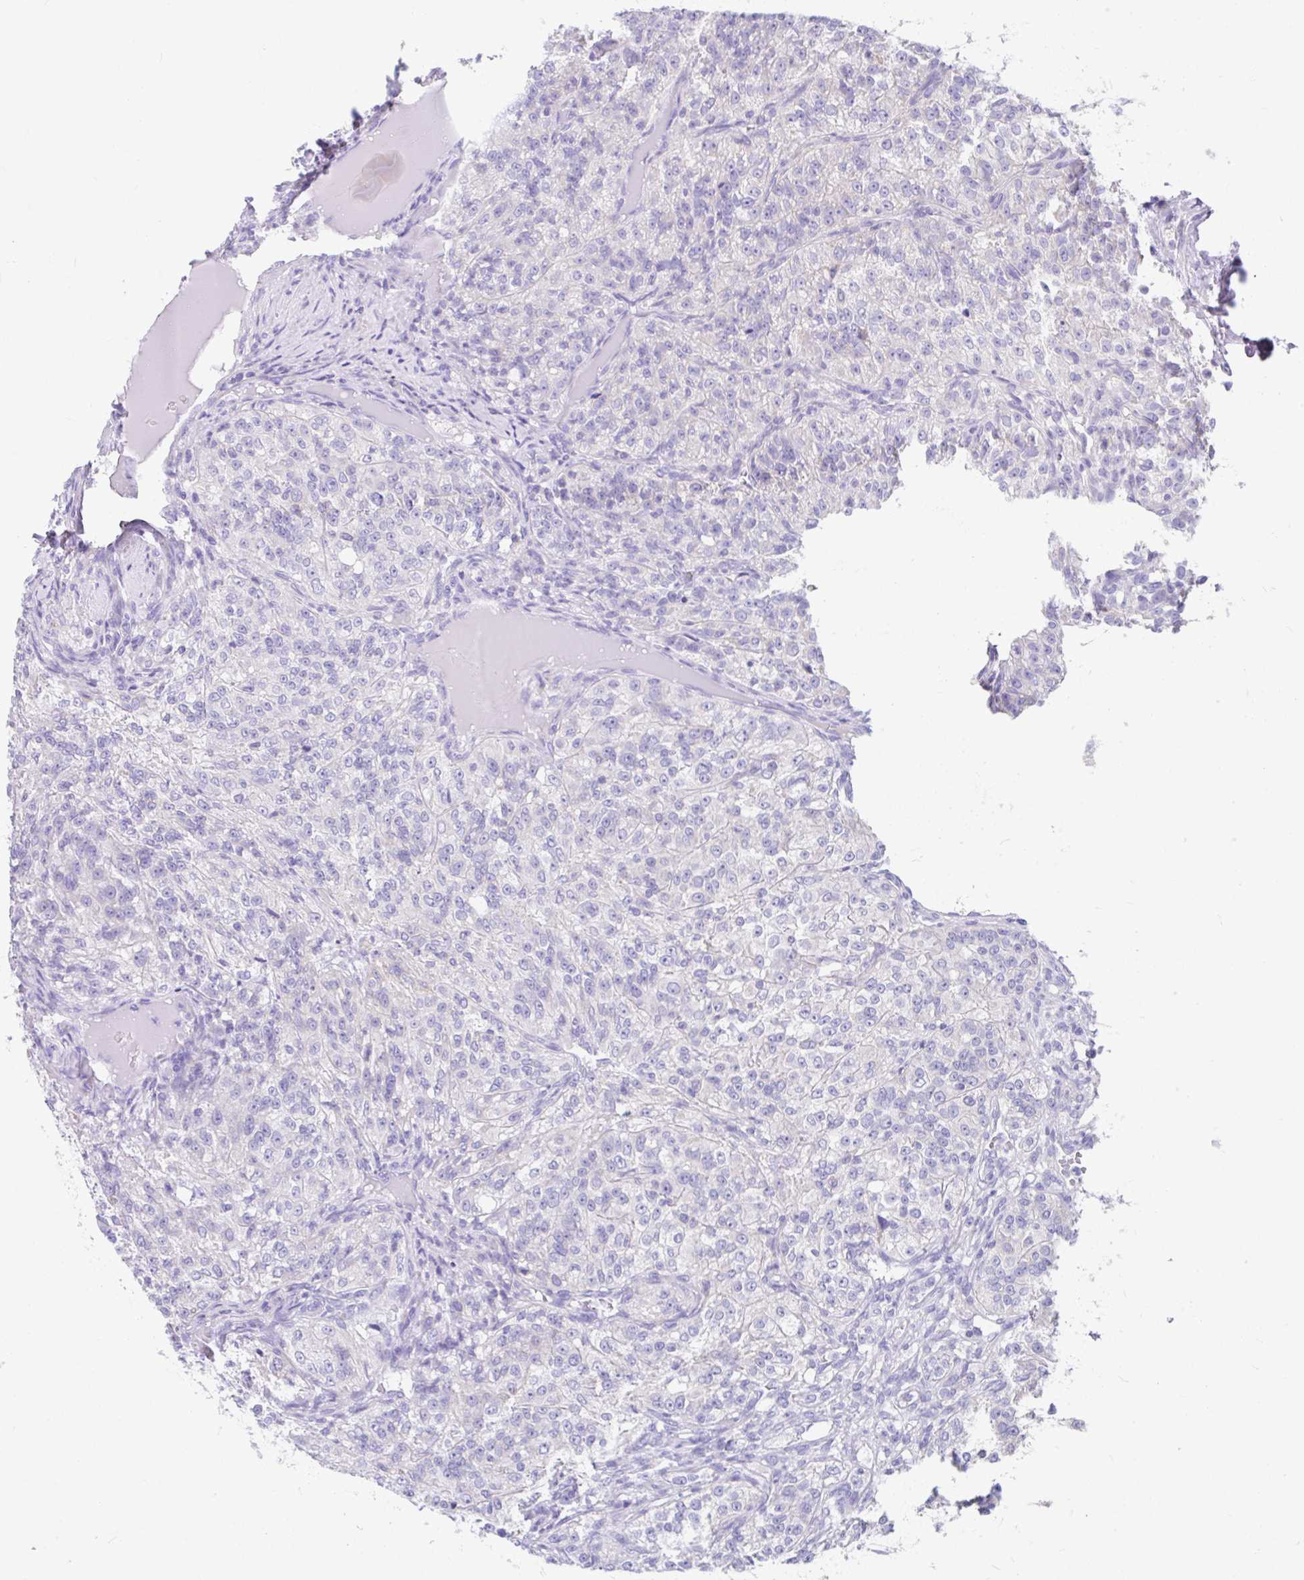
{"staining": {"intensity": "negative", "quantity": "none", "location": "none"}, "tissue": "renal cancer", "cell_type": "Tumor cells", "image_type": "cancer", "snomed": [{"axis": "morphology", "description": "Adenocarcinoma, NOS"}, {"axis": "topography", "description": "Kidney"}], "caption": "This is an IHC photomicrograph of human renal adenocarcinoma. There is no positivity in tumor cells.", "gene": "CCSAP", "patient": {"sex": "female", "age": 63}}